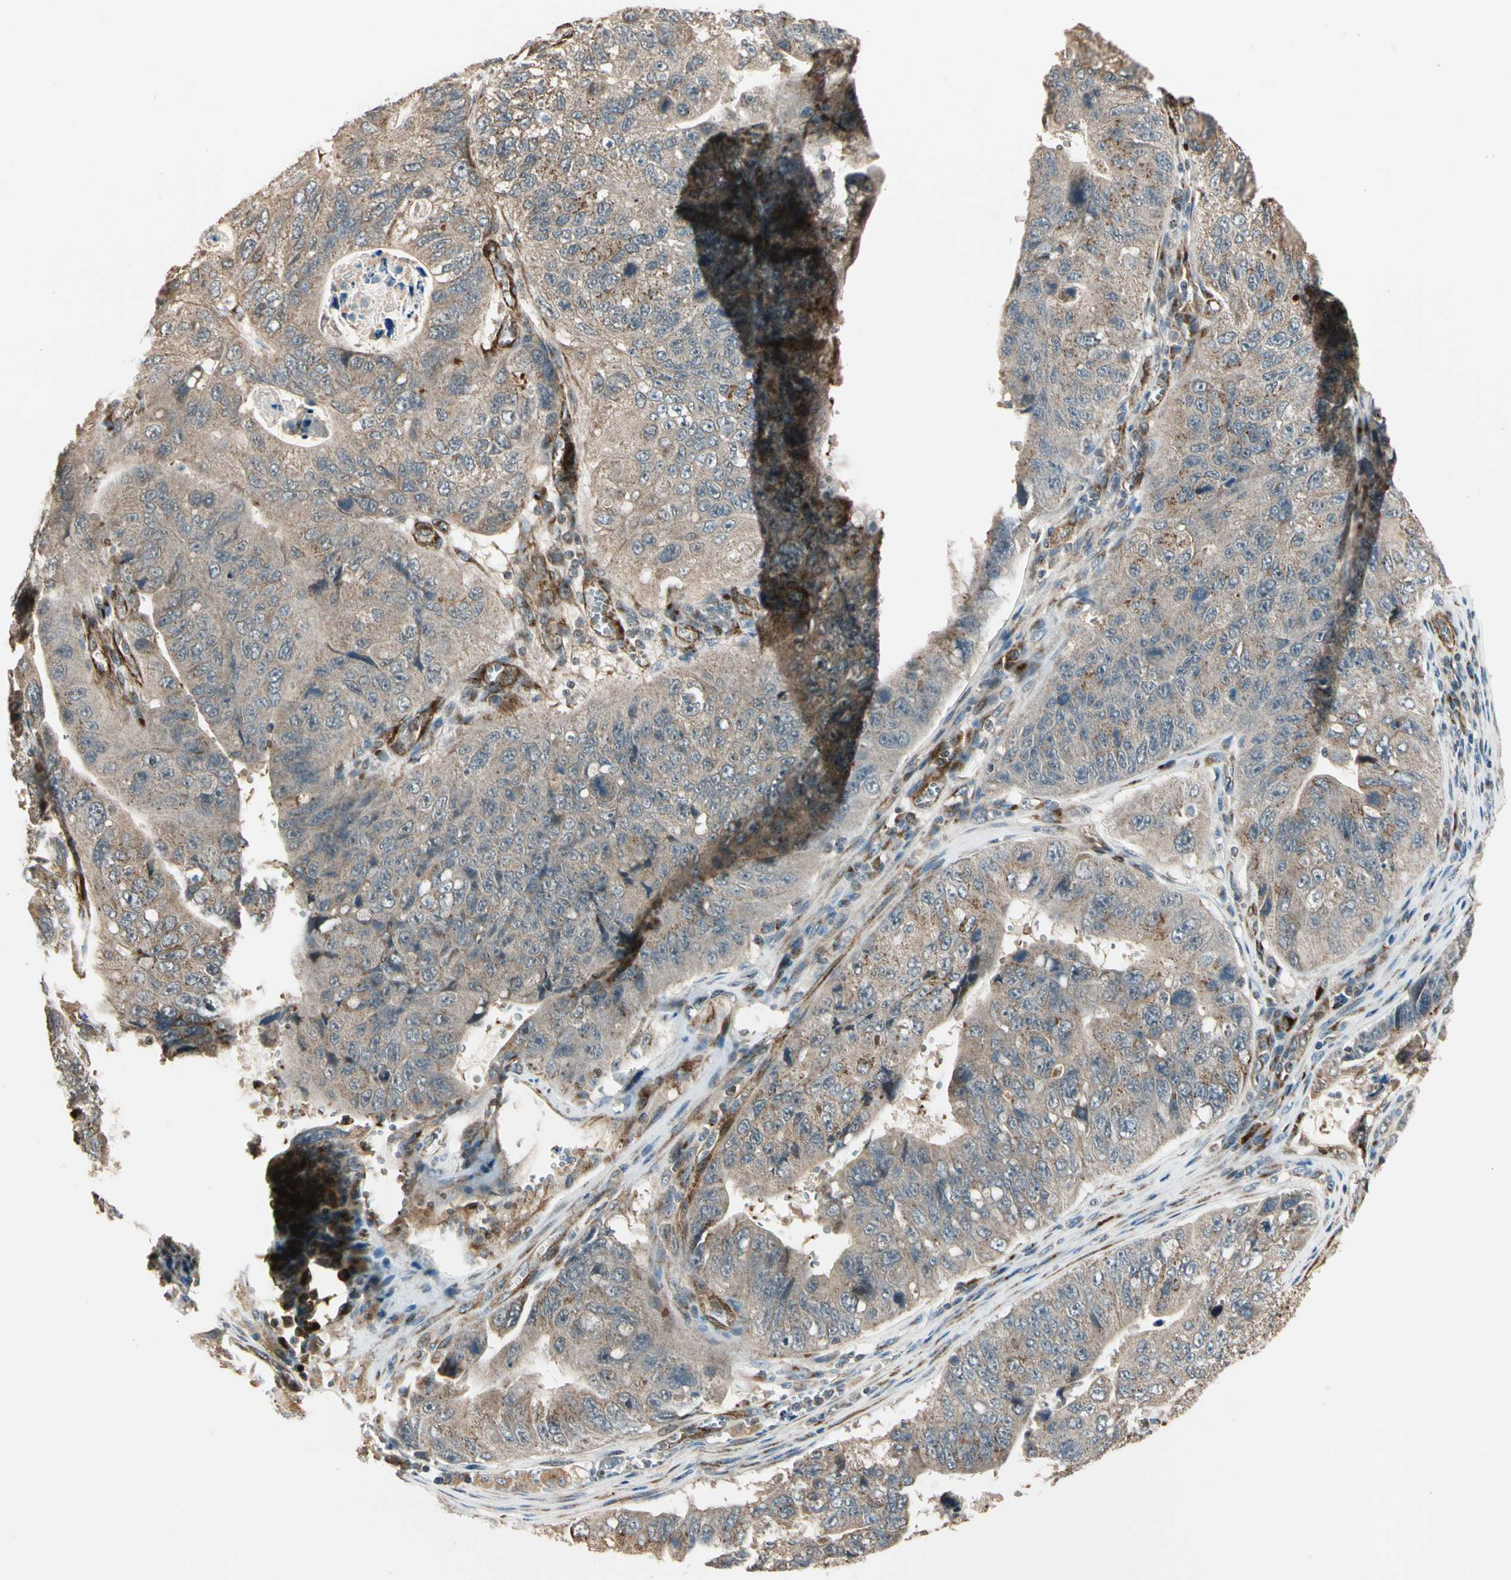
{"staining": {"intensity": "moderate", "quantity": ">75%", "location": "cytoplasmic/membranous"}, "tissue": "stomach cancer", "cell_type": "Tumor cells", "image_type": "cancer", "snomed": [{"axis": "morphology", "description": "Adenocarcinoma, NOS"}, {"axis": "topography", "description": "Stomach"}], "caption": "Moderate cytoplasmic/membranous staining for a protein is appreciated in approximately >75% of tumor cells of stomach cancer using immunohistochemistry (IHC).", "gene": "GCK", "patient": {"sex": "male", "age": 59}}